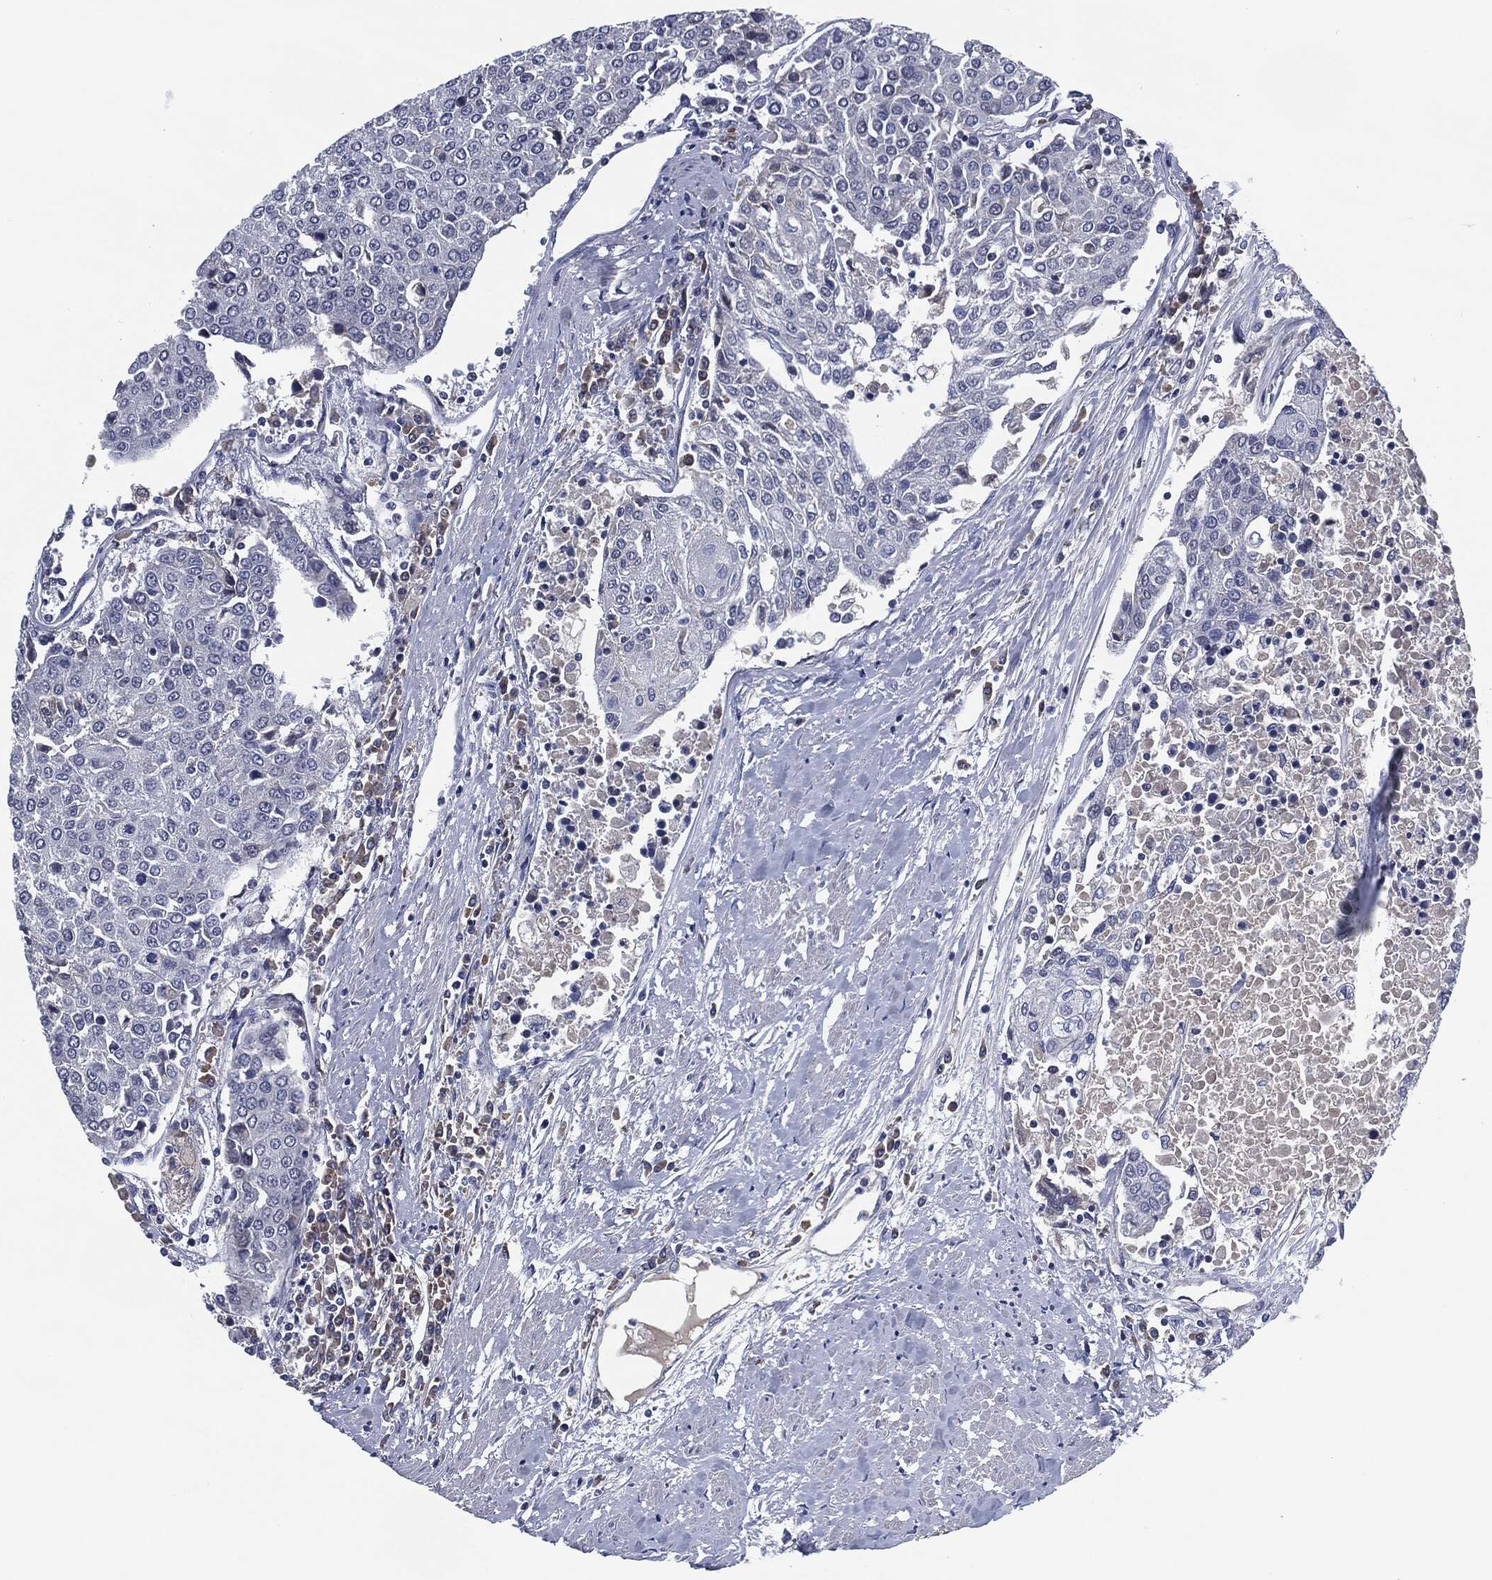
{"staining": {"intensity": "negative", "quantity": "none", "location": "none"}, "tissue": "urothelial cancer", "cell_type": "Tumor cells", "image_type": "cancer", "snomed": [{"axis": "morphology", "description": "Urothelial carcinoma, High grade"}, {"axis": "topography", "description": "Urinary bladder"}], "caption": "High-grade urothelial carcinoma was stained to show a protein in brown. There is no significant expression in tumor cells. (DAB (3,3'-diaminobenzidine) immunohistochemistry with hematoxylin counter stain).", "gene": "IL2RG", "patient": {"sex": "female", "age": 85}}